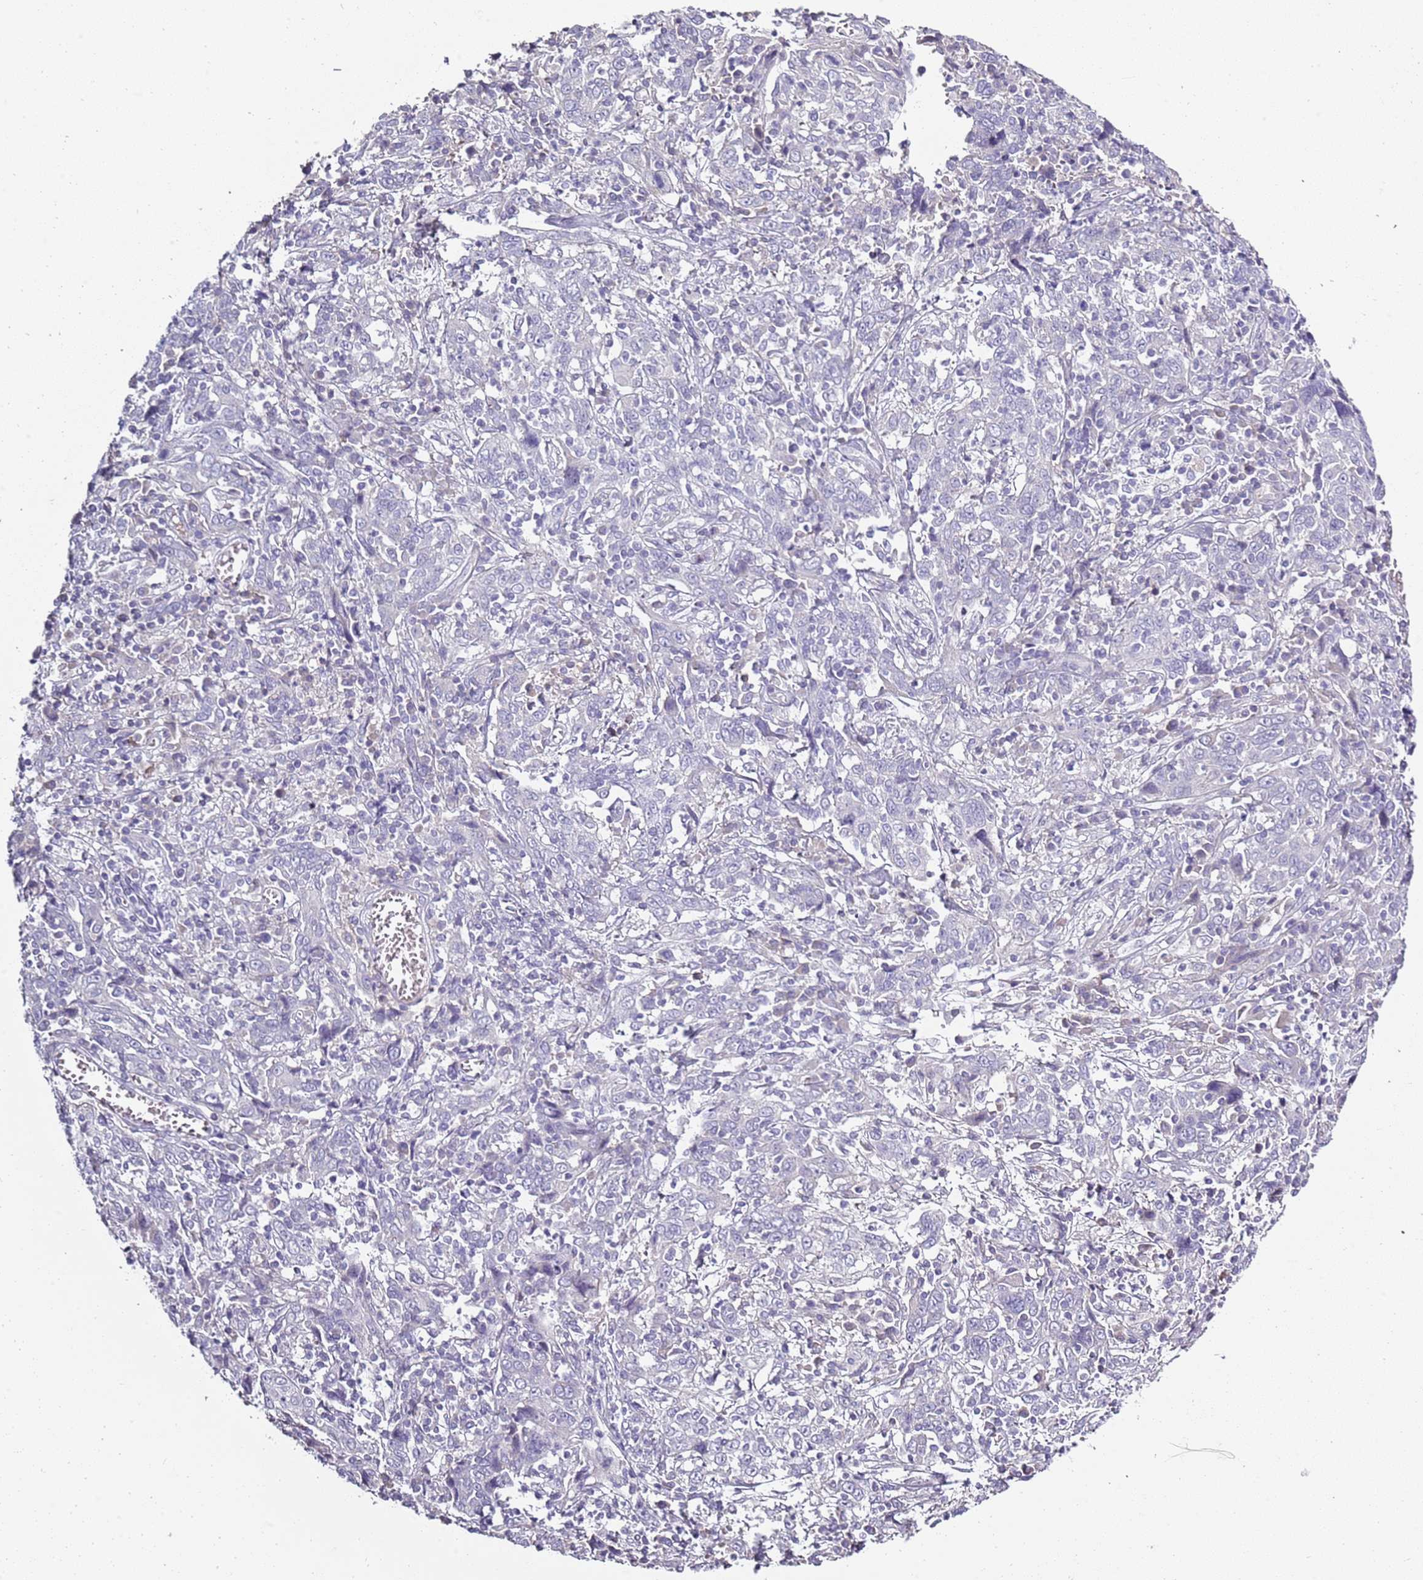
{"staining": {"intensity": "negative", "quantity": "none", "location": "none"}, "tissue": "cervical cancer", "cell_type": "Tumor cells", "image_type": "cancer", "snomed": [{"axis": "morphology", "description": "Squamous cell carcinoma, NOS"}, {"axis": "topography", "description": "Cervix"}], "caption": "Micrograph shows no protein expression in tumor cells of cervical cancer (squamous cell carcinoma) tissue. (DAB immunohistochemistry visualized using brightfield microscopy, high magnification).", "gene": "TNFRSF6B", "patient": {"sex": "female", "age": 46}}